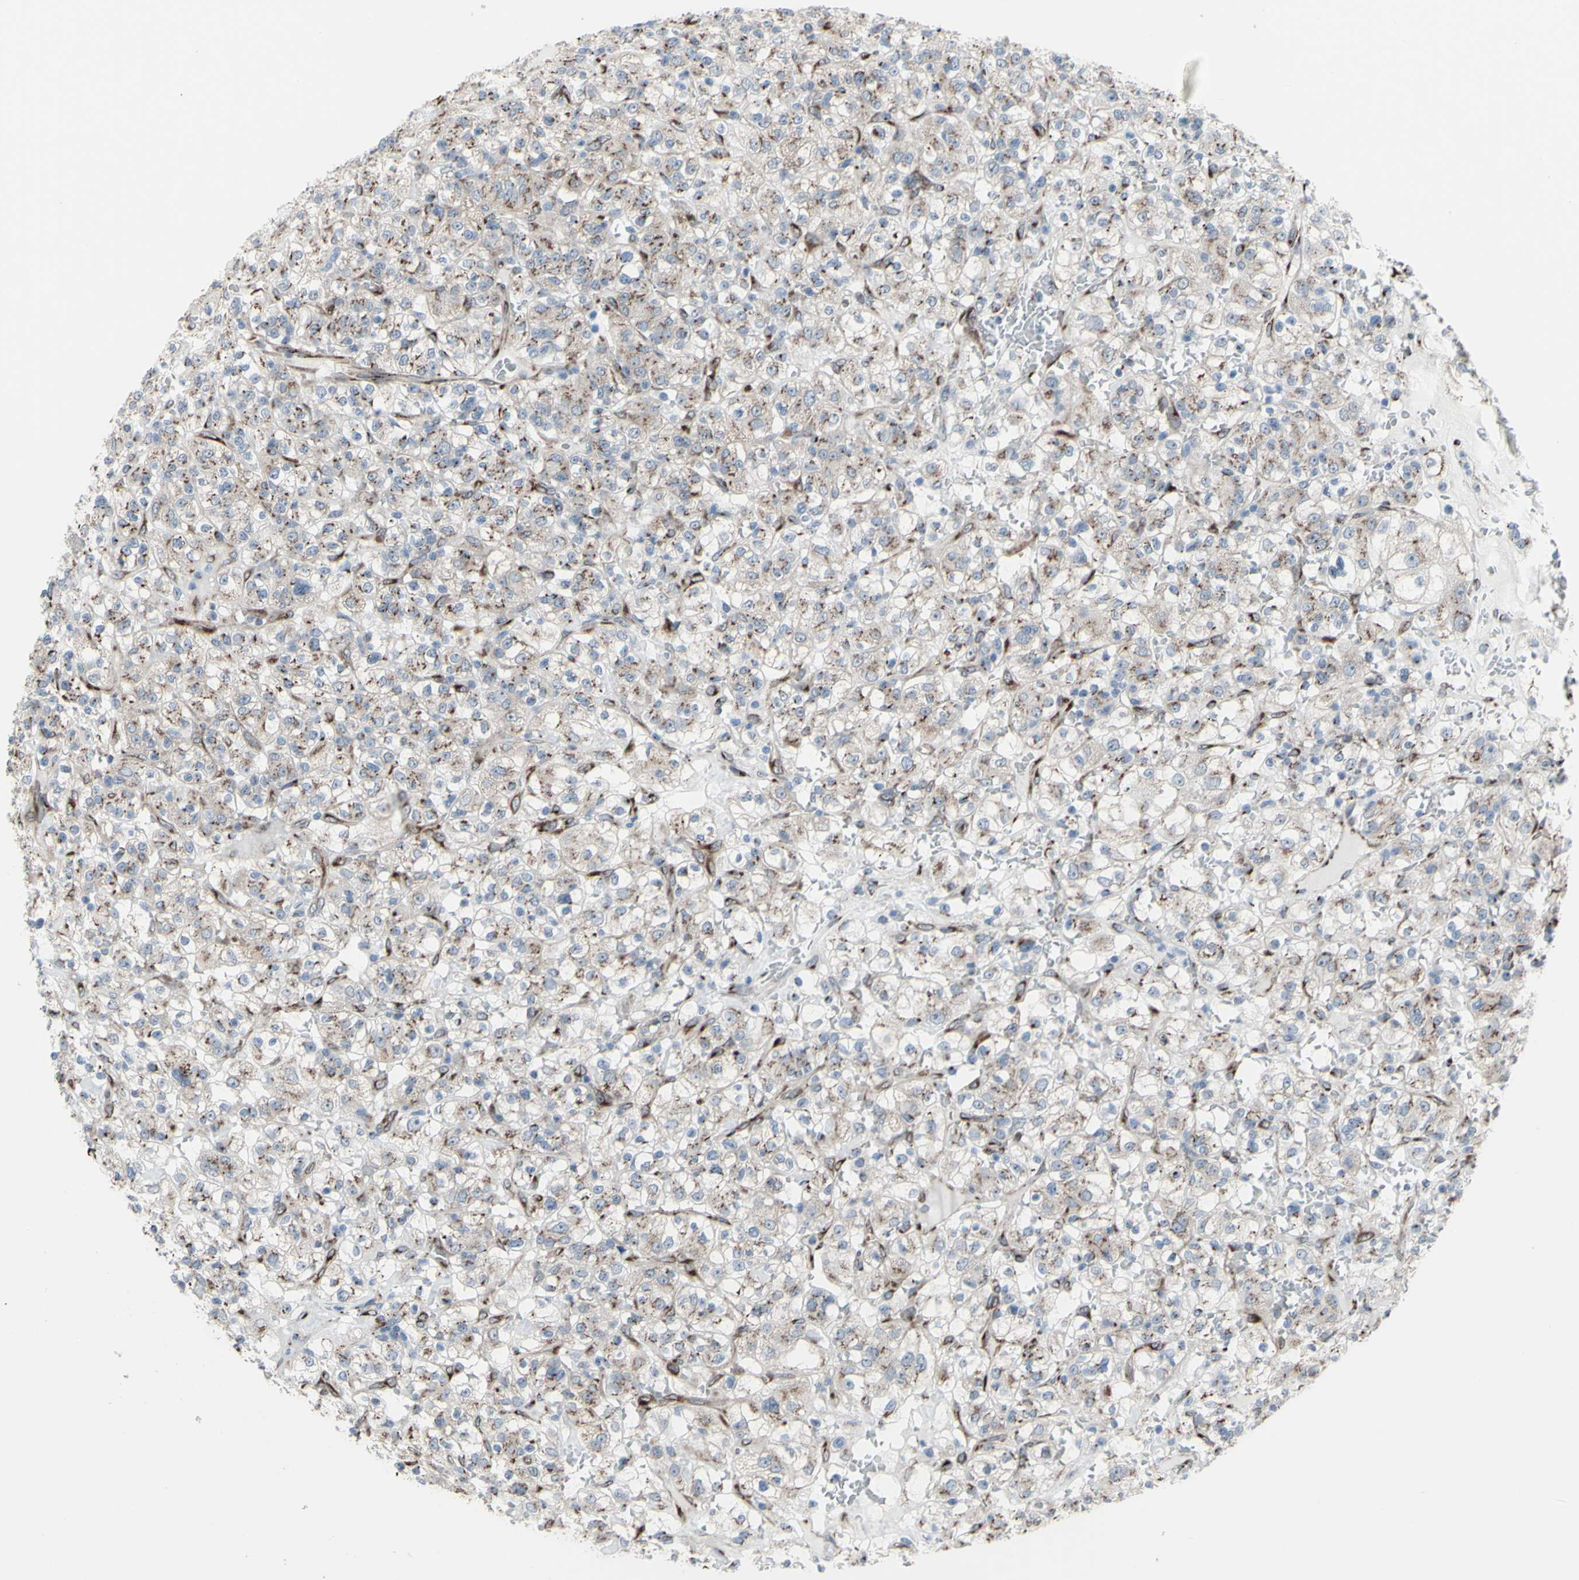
{"staining": {"intensity": "moderate", "quantity": "25%-75%", "location": "cytoplasmic/membranous"}, "tissue": "renal cancer", "cell_type": "Tumor cells", "image_type": "cancer", "snomed": [{"axis": "morphology", "description": "Normal tissue, NOS"}, {"axis": "morphology", "description": "Adenocarcinoma, NOS"}, {"axis": "topography", "description": "Kidney"}], "caption": "Tumor cells demonstrate medium levels of moderate cytoplasmic/membranous expression in approximately 25%-75% of cells in renal adenocarcinoma.", "gene": "GLG1", "patient": {"sex": "female", "age": 72}}